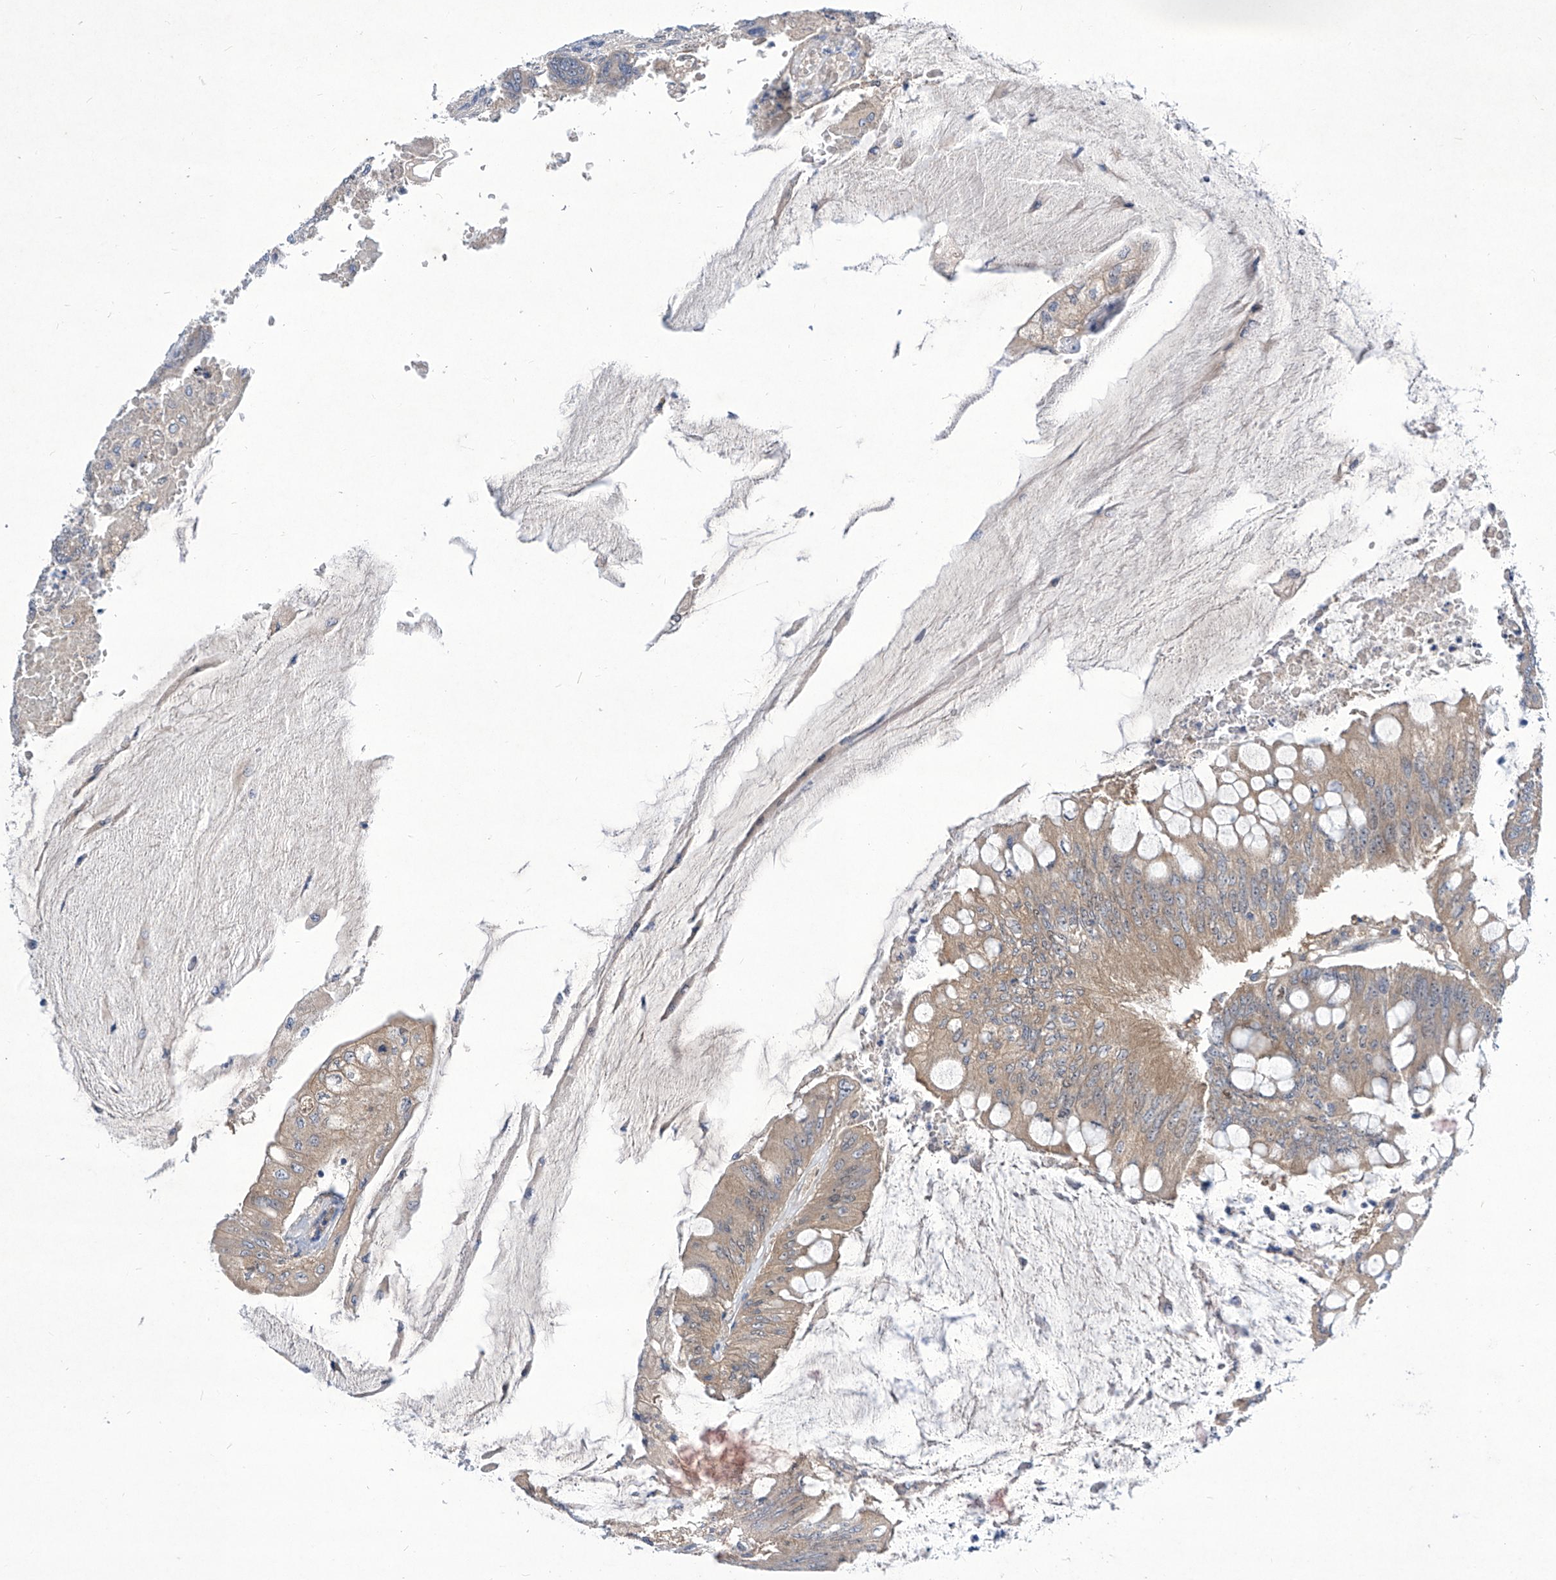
{"staining": {"intensity": "weak", "quantity": ">75%", "location": "cytoplasmic/membranous"}, "tissue": "colorectal cancer", "cell_type": "Tumor cells", "image_type": "cancer", "snomed": [{"axis": "morphology", "description": "Adenoma, NOS"}, {"axis": "morphology", "description": "Adenocarcinoma, NOS"}, {"axis": "topography", "description": "Colon"}], "caption": "This photomicrograph displays adenocarcinoma (colorectal) stained with IHC to label a protein in brown. The cytoplasmic/membranous of tumor cells show weak positivity for the protein. Nuclei are counter-stained blue.", "gene": "SRBD1", "patient": {"sex": "male", "age": 79}}